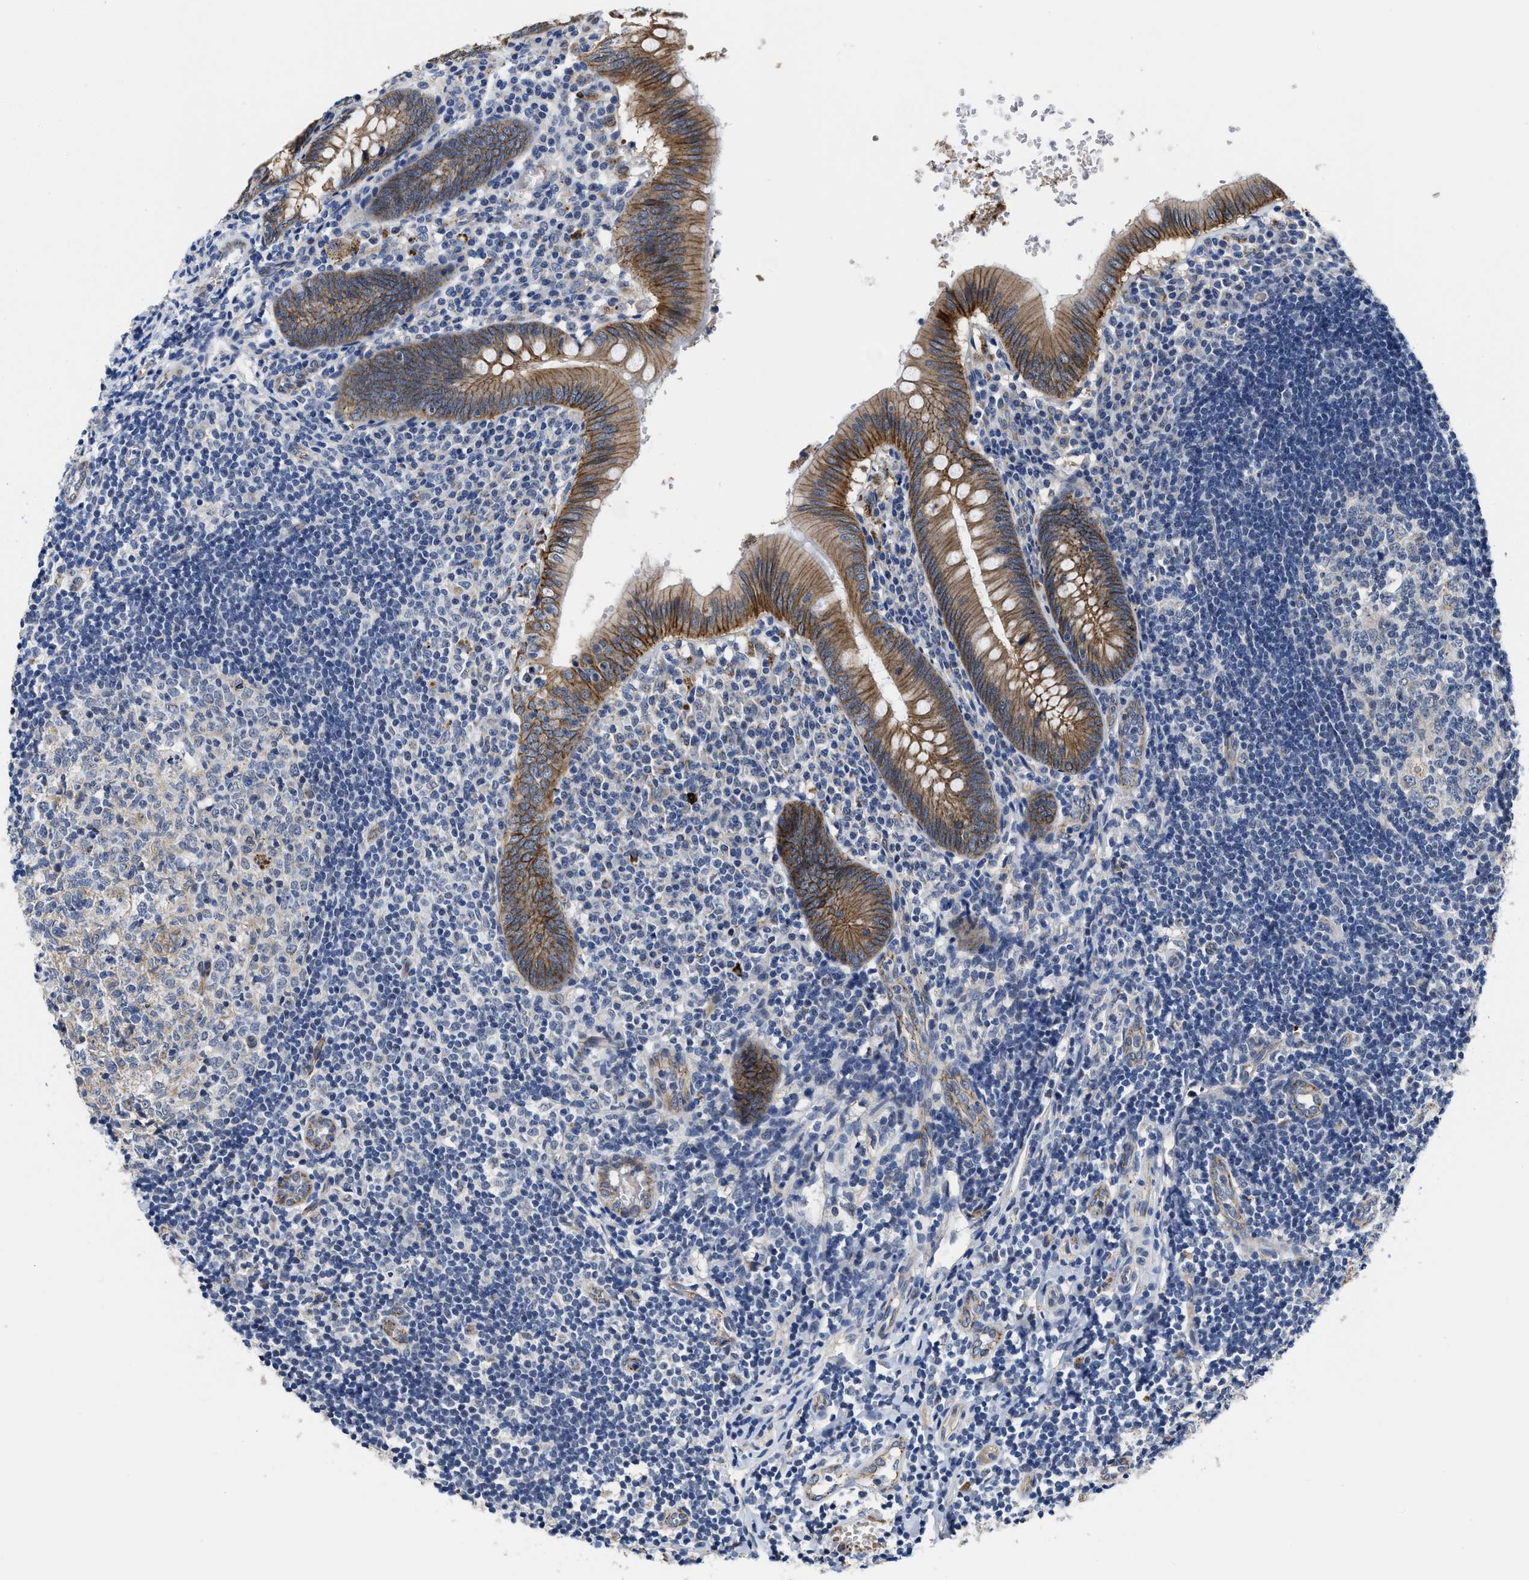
{"staining": {"intensity": "moderate", "quantity": ">75%", "location": "cytoplasmic/membranous"}, "tissue": "appendix", "cell_type": "Glandular cells", "image_type": "normal", "snomed": [{"axis": "morphology", "description": "Normal tissue, NOS"}, {"axis": "topography", "description": "Appendix"}], "caption": "A photomicrograph of appendix stained for a protein shows moderate cytoplasmic/membranous brown staining in glandular cells. (Brightfield microscopy of DAB IHC at high magnification).", "gene": "GHITM", "patient": {"sex": "male", "age": 8}}